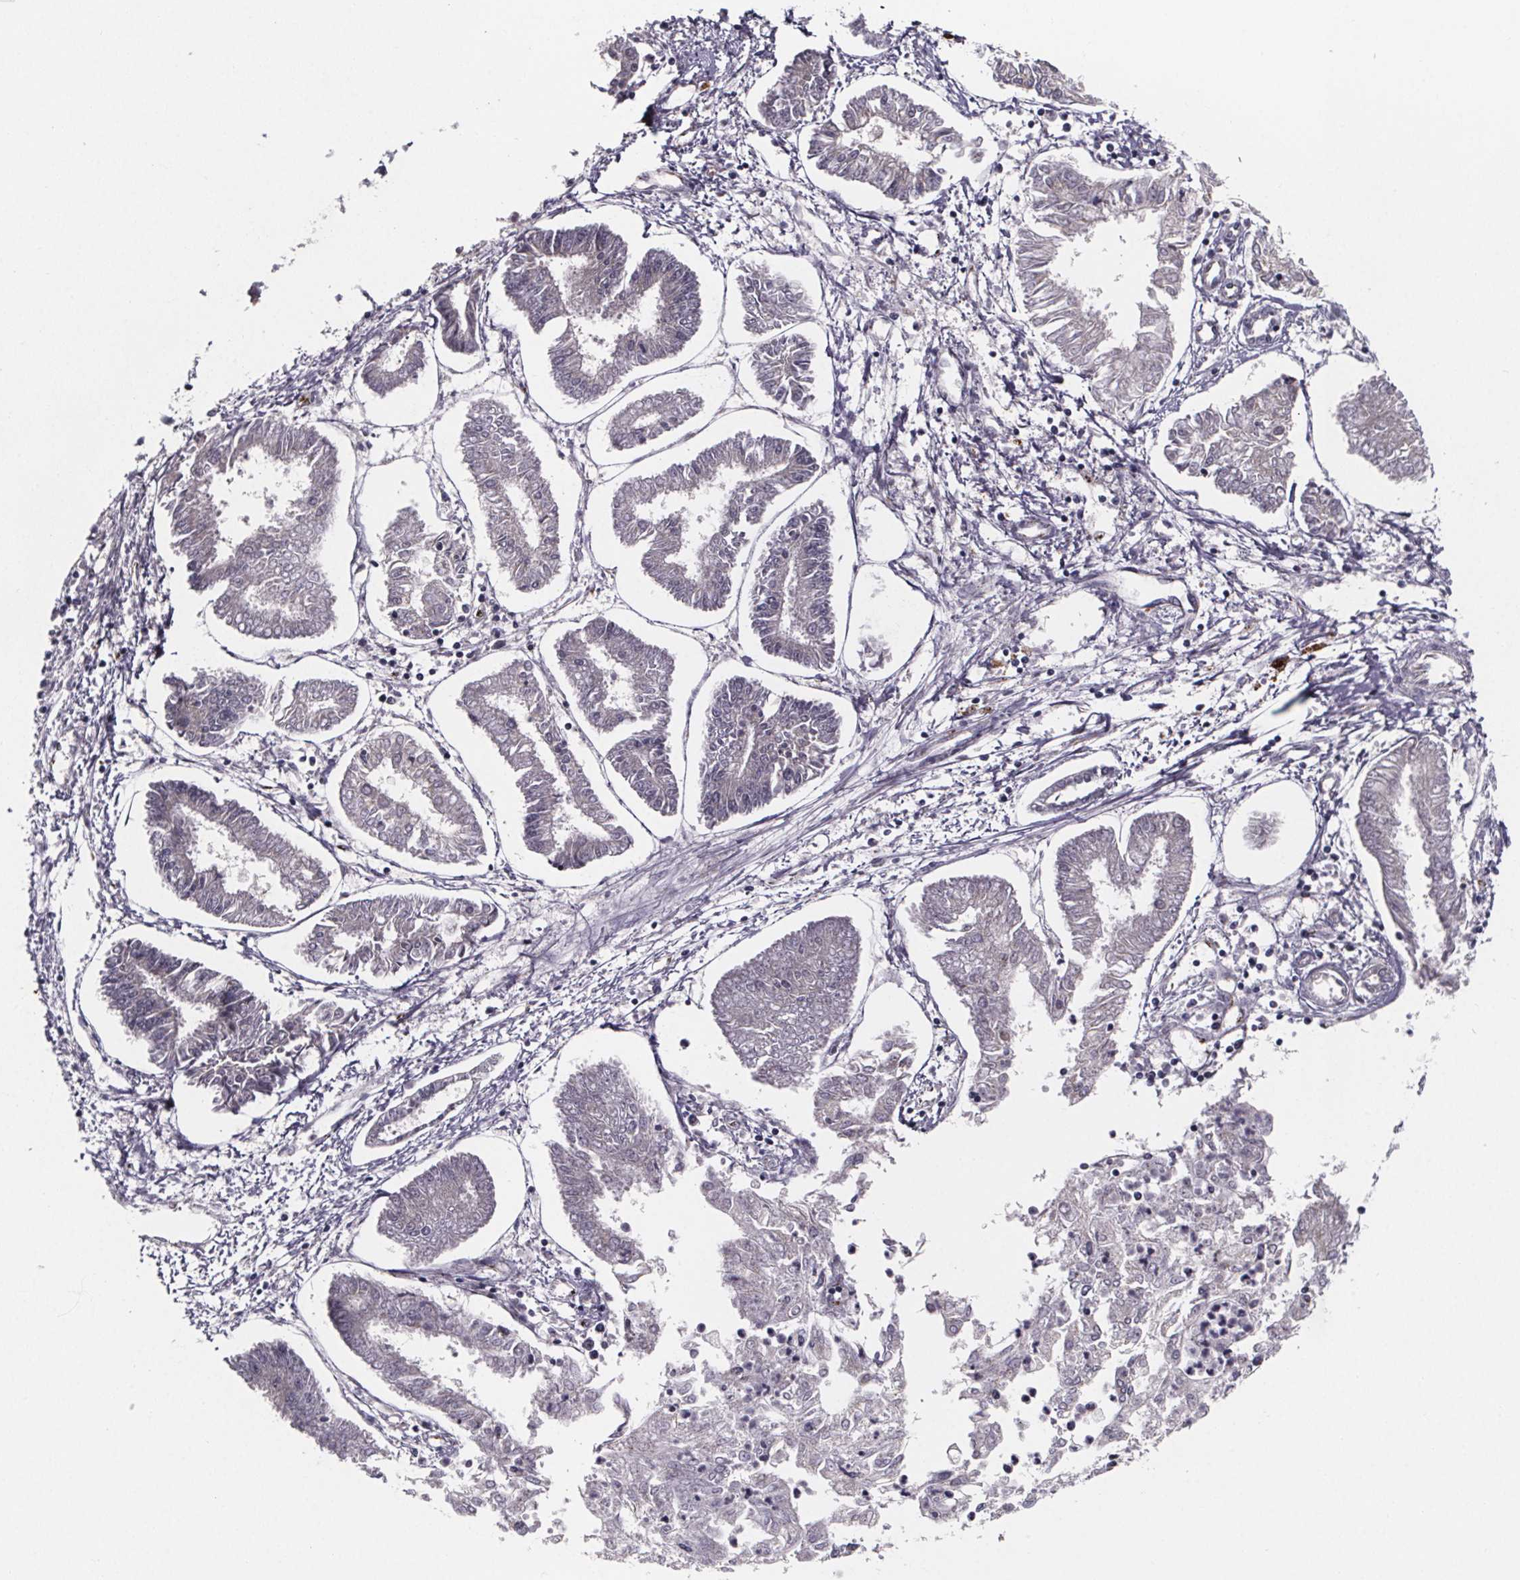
{"staining": {"intensity": "weak", "quantity": "<25%", "location": "cytoplasmic/membranous"}, "tissue": "endometrial cancer", "cell_type": "Tumor cells", "image_type": "cancer", "snomed": [{"axis": "morphology", "description": "Adenocarcinoma, NOS"}, {"axis": "topography", "description": "Endometrium"}], "caption": "Immunohistochemistry (IHC) photomicrograph of neoplastic tissue: human endometrial cancer stained with DAB demonstrates no significant protein staining in tumor cells. (DAB (3,3'-diaminobenzidine) IHC visualized using brightfield microscopy, high magnification).", "gene": "NDST1", "patient": {"sex": "female", "age": 68}}